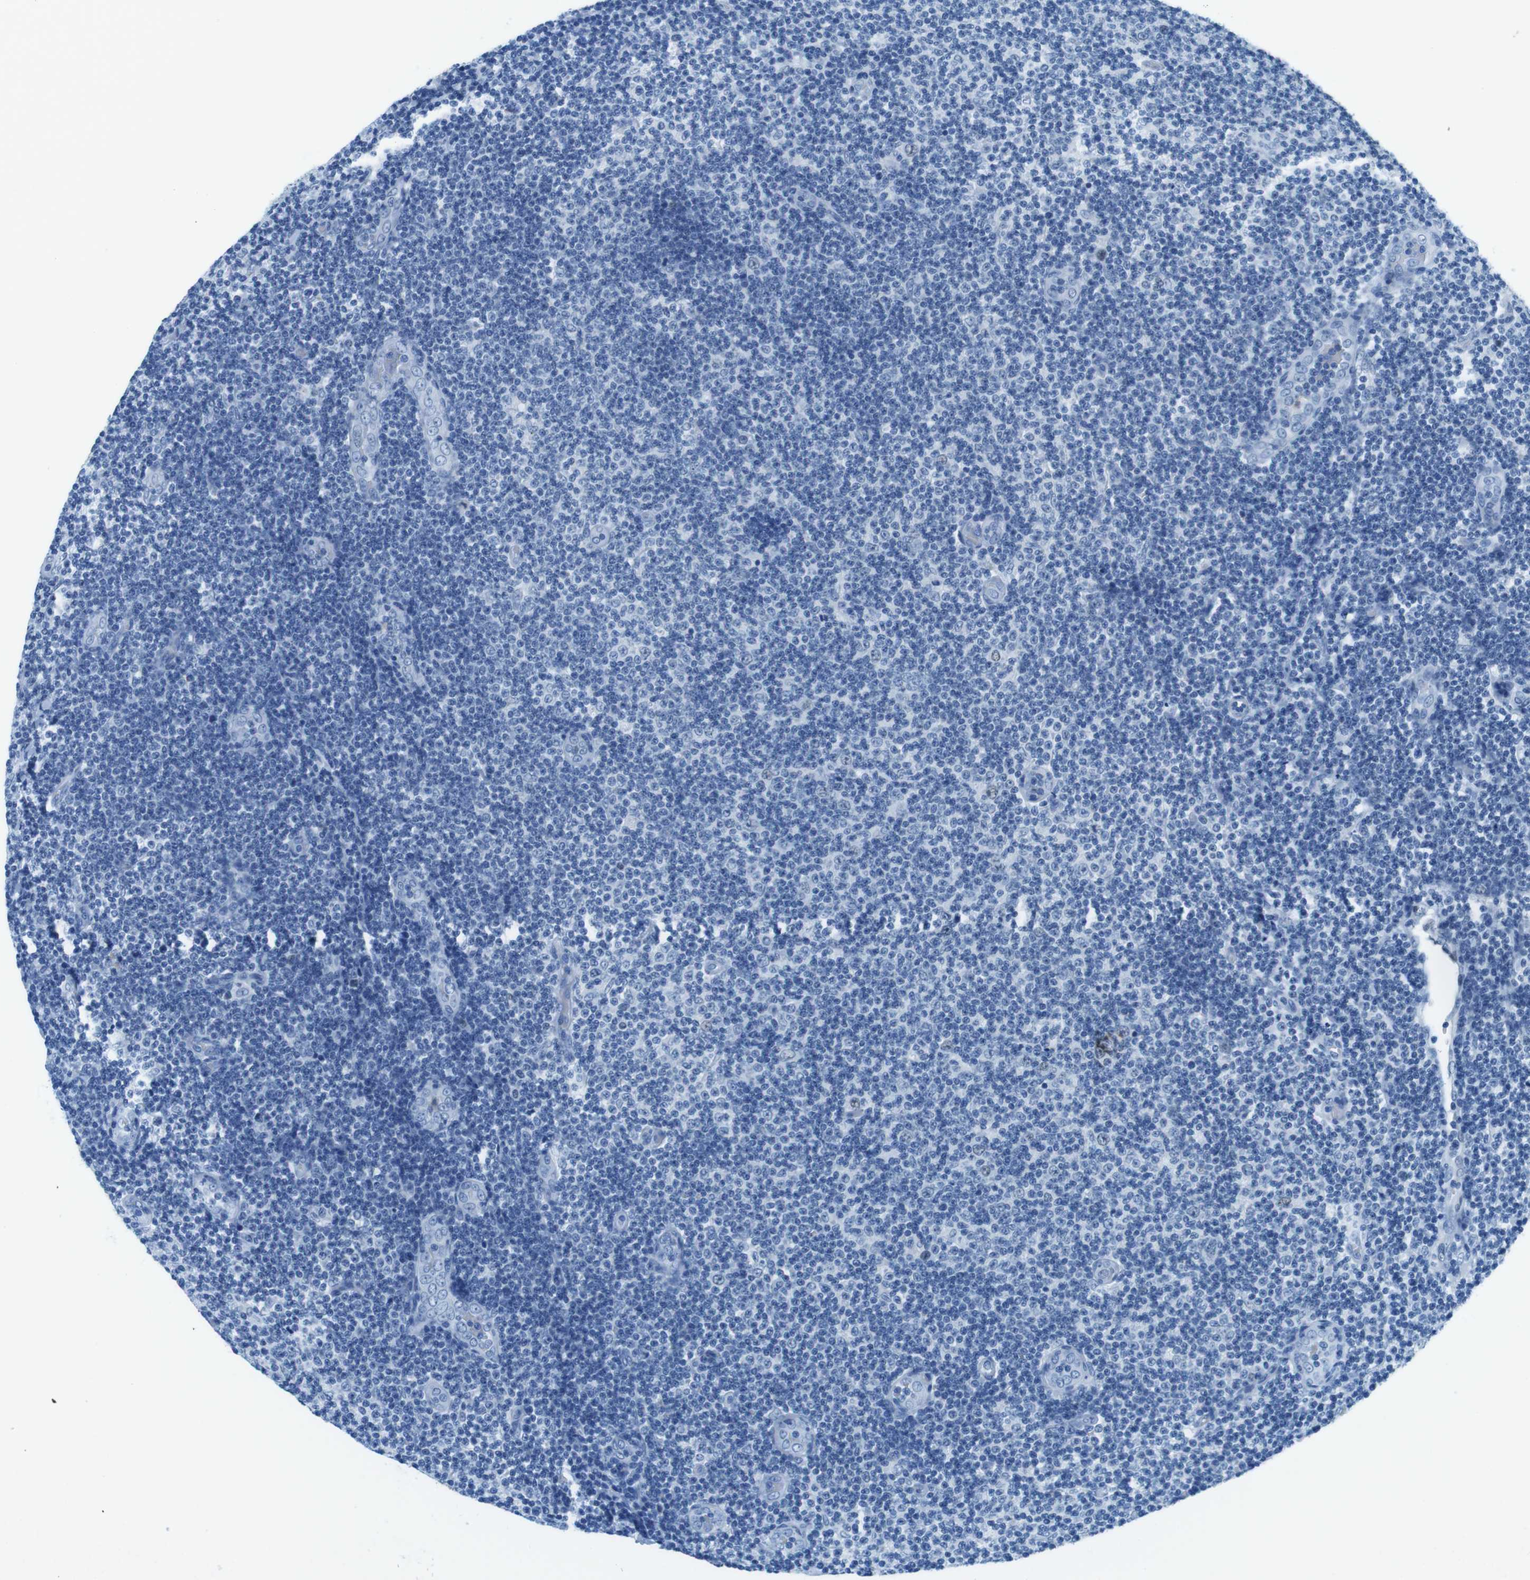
{"staining": {"intensity": "negative", "quantity": "none", "location": "none"}, "tissue": "lymphoma", "cell_type": "Tumor cells", "image_type": "cancer", "snomed": [{"axis": "morphology", "description": "Malignant lymphoma, non-Hodgkin's type, Low grade"}, {"axis": "topography", "description": "Lymph node"}], "caption": "High power microscopy photomicrograph of an immunohistochemistry (IHC) micrograph of lymphoma, revealing no significant positivity in tumor cells.", "gene": "CTAG1B", "patient": {"sex": "male", "age": 83}}